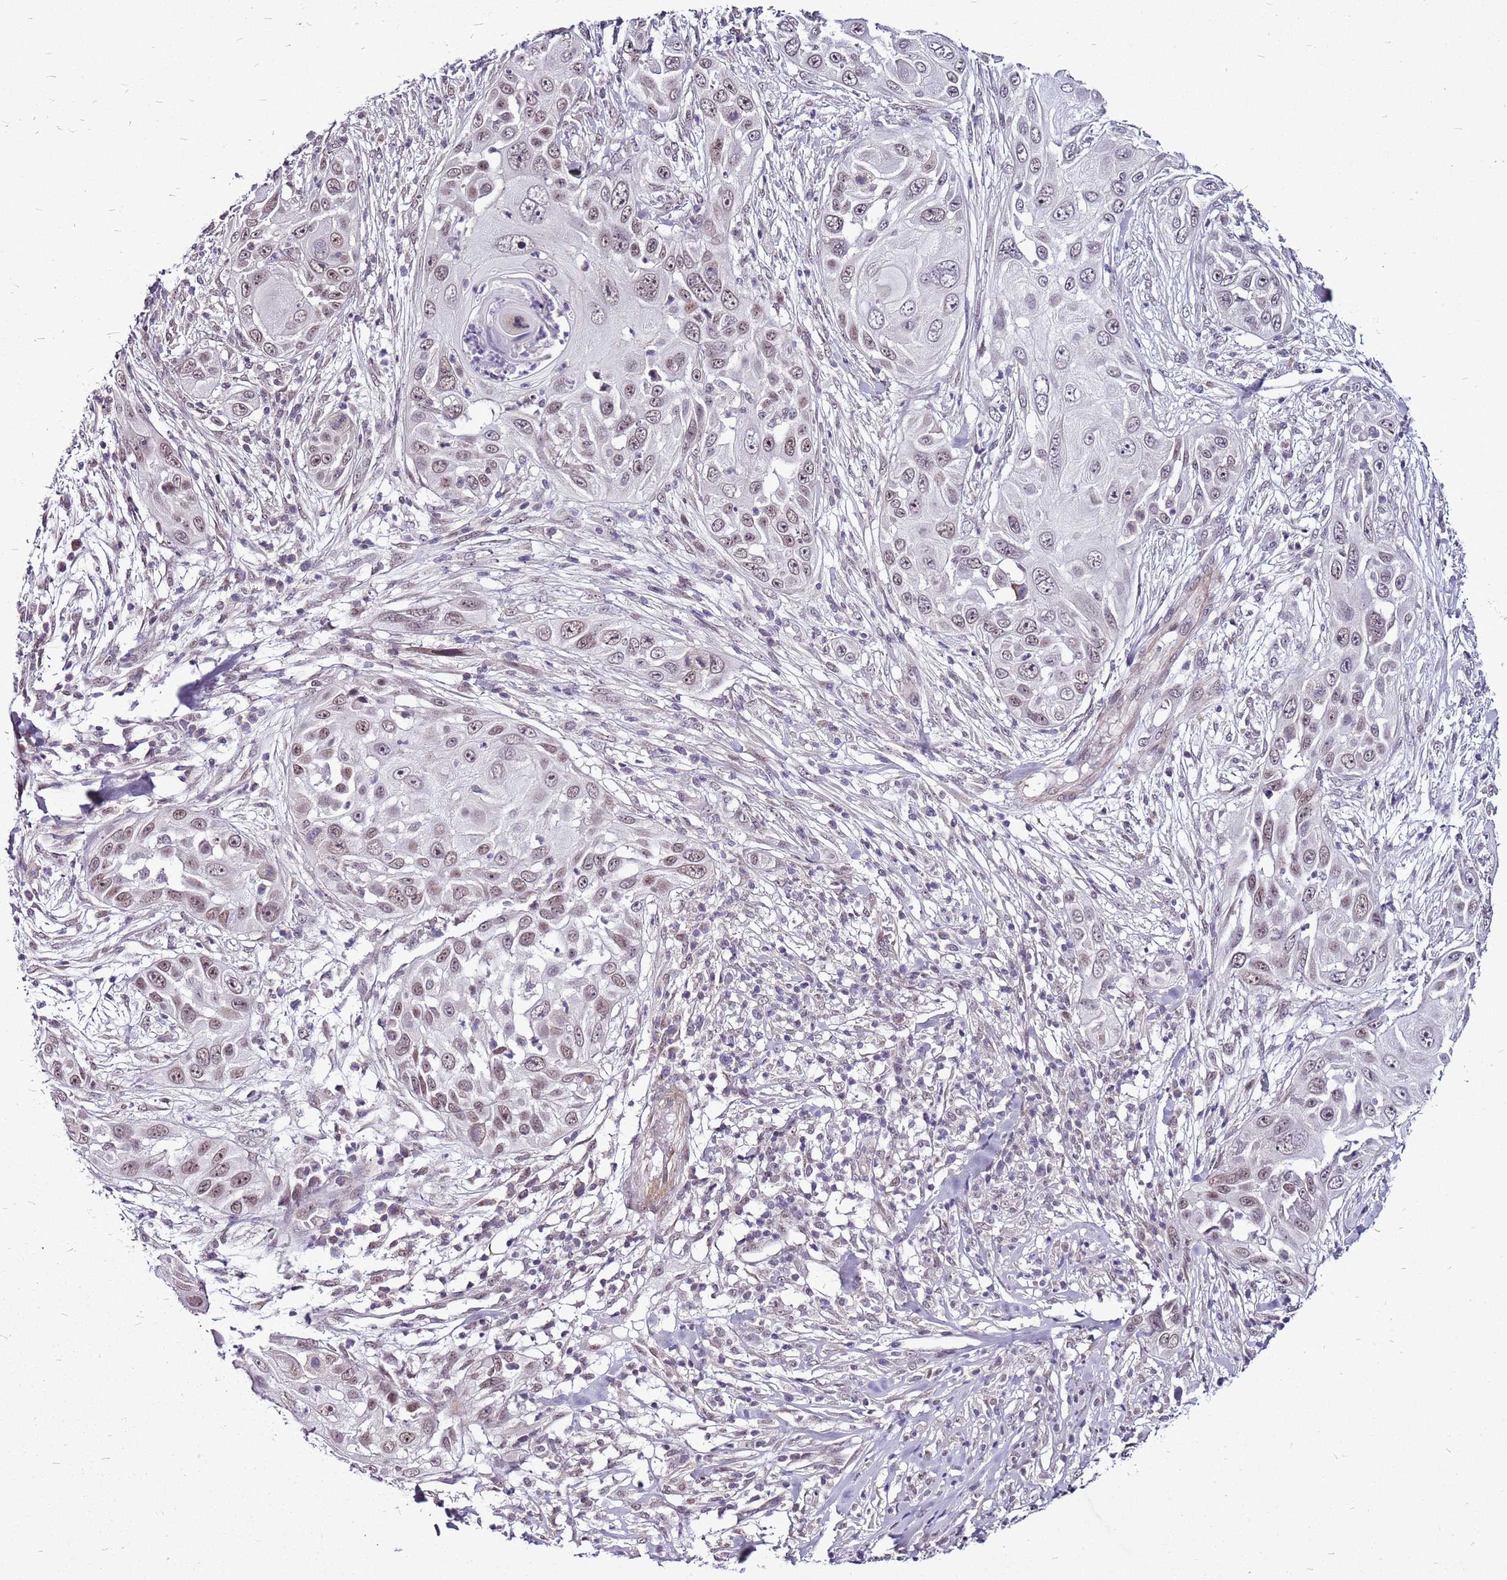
{"staining": {"intensity": "moderate", "quantity": "25%-75%", "location": "nuclear"}, "tissue": "skin cancer", "cell_type": "Tumor cells", "image_type": "cancer", "snomed": [{"axis": "morphology", "description": "Squamous cell carcinoma, NOS"}, {"axis": "topography", "description": "Skin"}], "caption": "Immunohistochemistry photomicrograph of skin squamous cell carcinoma stained for a protein (brown), which exhibits medium levels of moderate nuclear staining in approximately 25%-75% of tumor cells.", "gene": "CCDC166", "patient": {"sex": "female", "age": 44}}